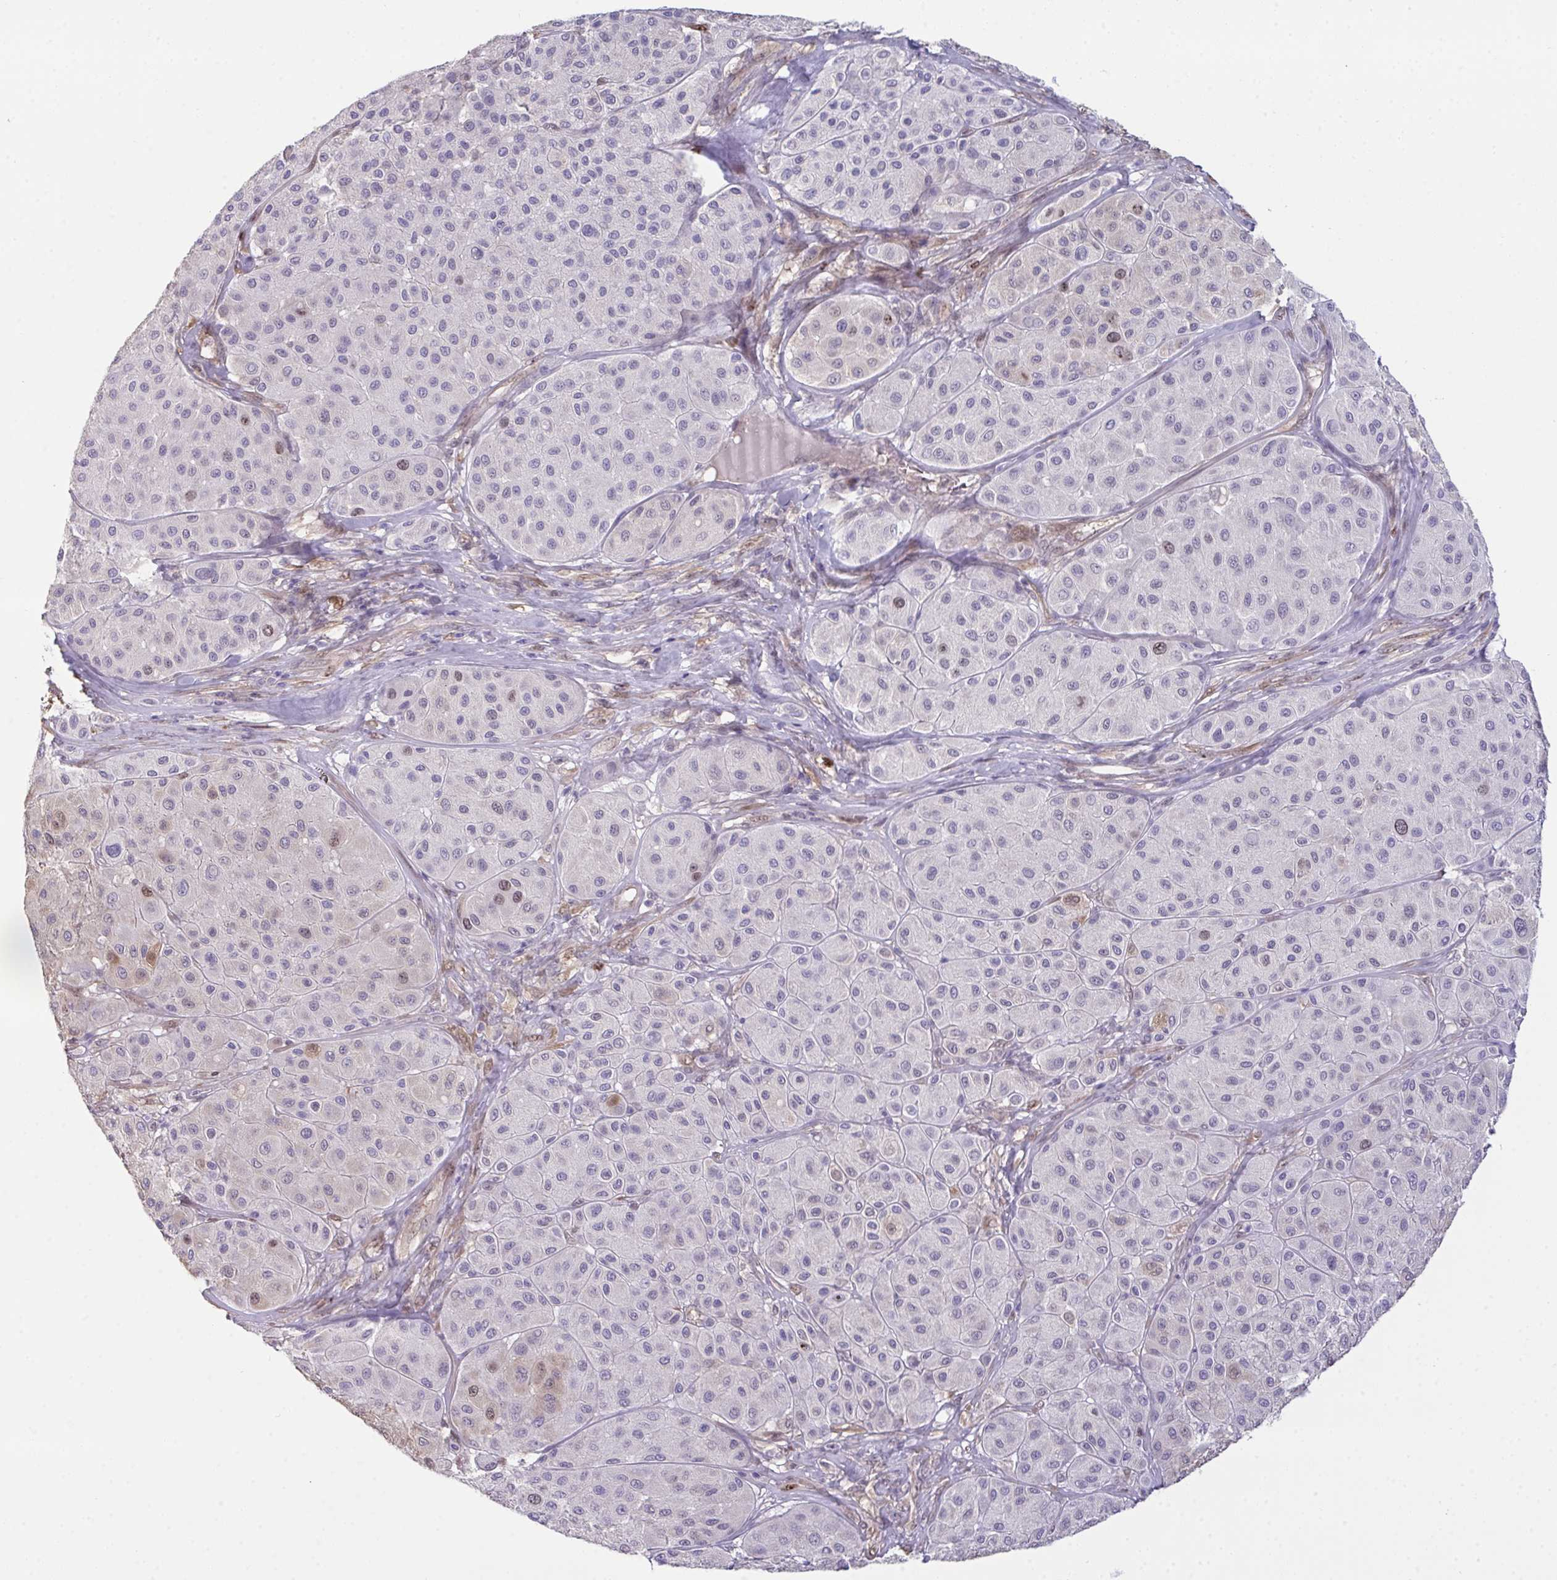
{"staining": {"intensity": "negative", "quantity": "none", "location": "none"}, "tissue": "melanoma", "cell_type": "Tumor cells", "image_type": "cancer", "snomed": [{"axis": "morphology", "description": "Malignant melanoma, Metastatic site"}, {"axis": "topography", "description": "Smooth muscle"}], "caption": "Tumor cells are negative for brown protein staining in melanoma.", "gene": "SETD7", "patient": {"sex": "male", "age": 41}}